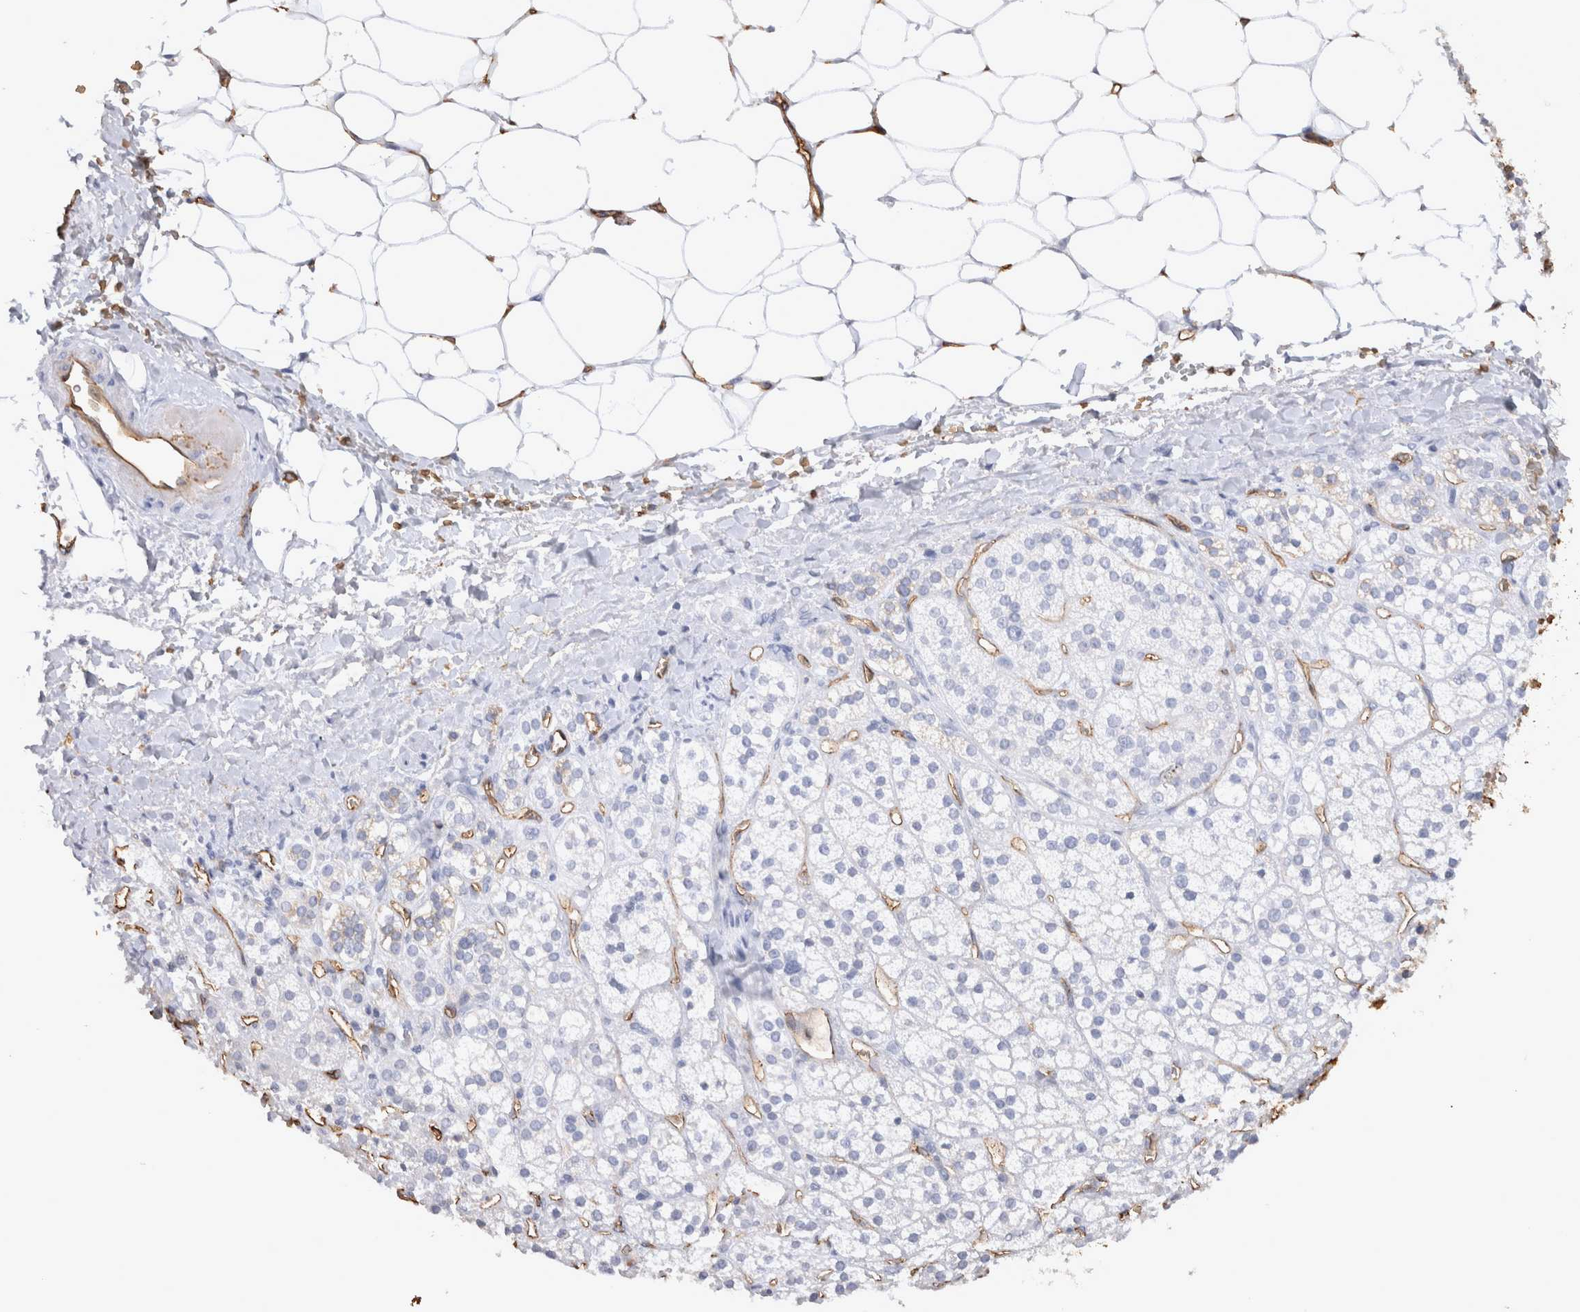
{"staining": {"intensity": "negative", "quantity": "none", "location": "none"}, "tissue": "adrenal gland", "cell_type": "Glandular cells", "image_type": "normal", "snomed": [{"axis": "morphology", "description": "Normal tissue, NOS"}, {"axis": "topography", "description": "Adrenal gland"}], "caption": "Immunohistochemical staining of unremarkable adrenal gland demonstrates no significant positivity in glandular cells. (Brightfield microscopy of DAB (3,3'-diaminobenzidine) IHC at high magnification).", "gene": "IL17RC", "patient": {"sex": "male", "age": 56}}